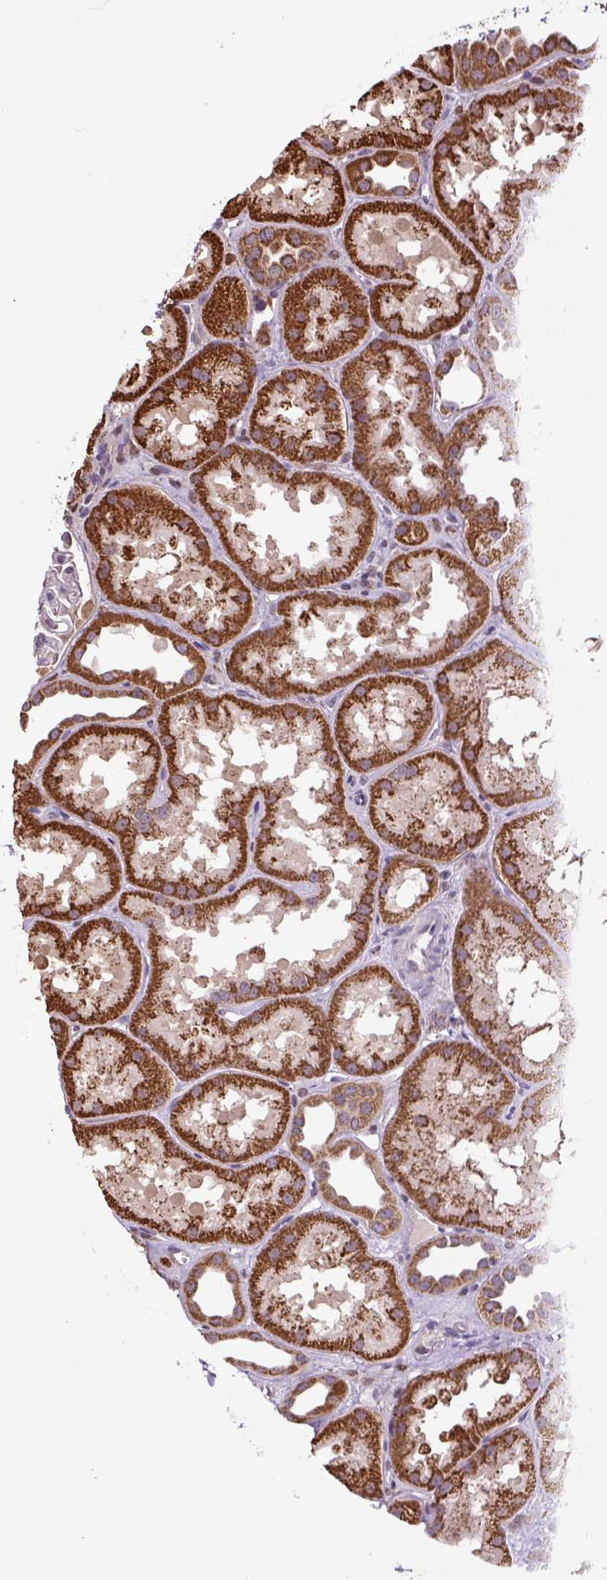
{"staining": {"intensity": "negative", "quantity": "none", "location": "none"}, "tissue": "kidney", "cell_type": "Cells in glomeruli", "image_type": "normal", "snomed": [{"axis": "morphology", "description": "Normal tissue, NOS"}, {"axis": "topography", "description": "Kidney"}], "caption": "A photomicrograph of kidney stained for a protein demonstrates no brown staining in cells in glomeruli.", "gene": "SGF29", "patient": {"sex": "male", "age": 61}}